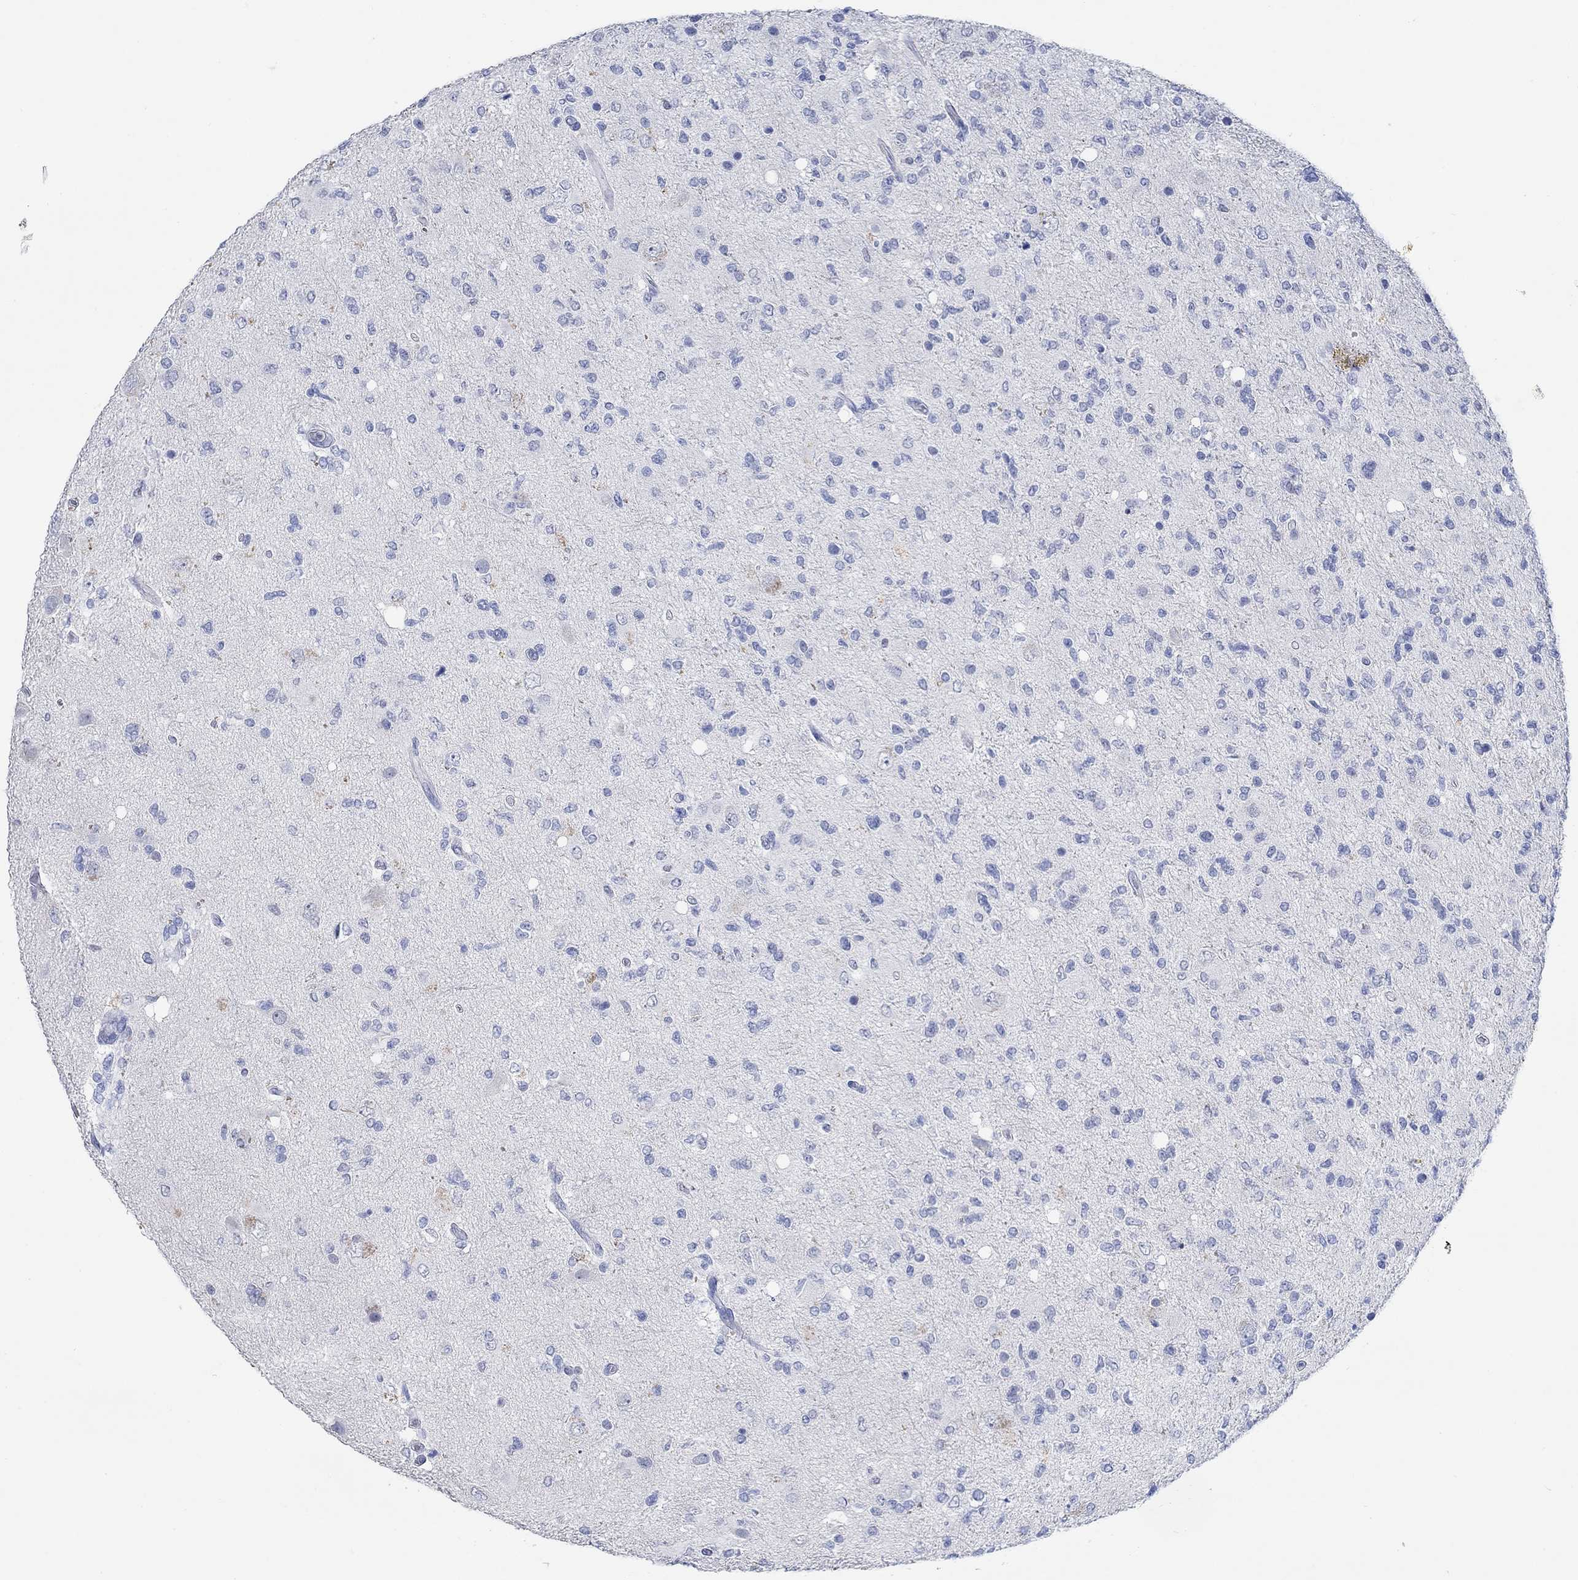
{"staining": {"intensity": "negative", "quantity": "none", "location": "none"}, "tissue": "glioma", "cell_type": "Tumor cells", "image_type": "cancer", "snomed": [{"axis": "morphology", "description": "Glioma, malignant, High grade"}, {"axis": "topography", "description": "Cerebral cortex"}], "caption": "Immunohistochemistry (IHC) image of human glioma stained for a protein (brown), which shows no positivity in tumor cells. (DAB (3,3'-diaminobenzidine) immunohistochemistry (IHC), high magnification).", "gene": "PPP1R17", "patient": {"sex": "male", "age": 70}}